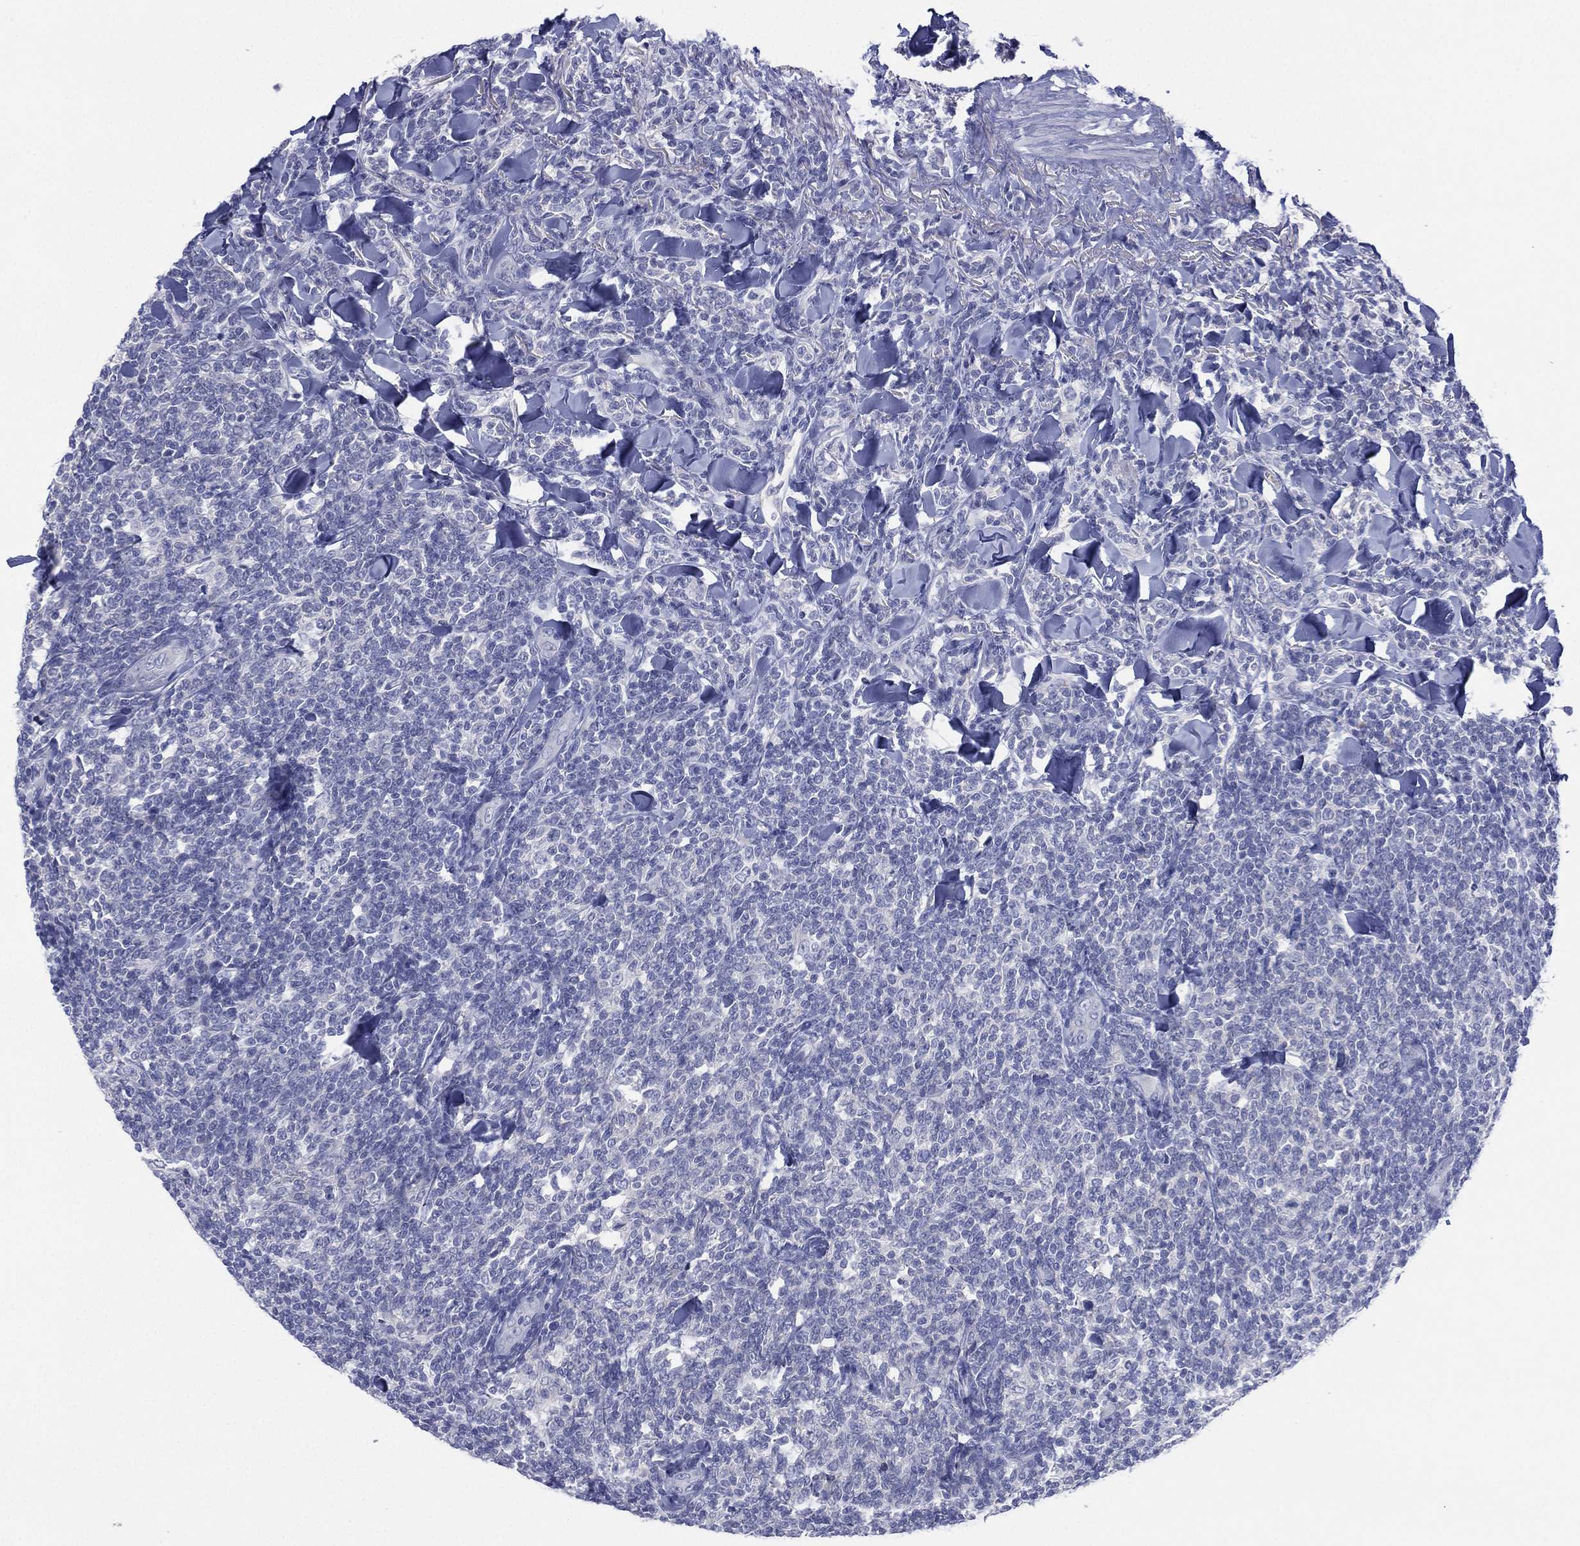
{"staining": {"intensity": "negative", "quantity": "none", "location": "none"}, "tissue": "lymphoma", "cell_type": "Tumor cells", "image_type": "cancer", "snomed": [{"axis": "morphology", "description": "Malignant lymphoma, non-Hodgkin's type, Low grade"}, {"axis": "topography", "description": "Lymph node"}], "caption": "Immunohistochemistry of lymphoma demonstrates no positivity in tumor cells. (IHC, brightfield microscopy, high magnification).", "gene": "CYP2D6", "patient": {"sex": "female", "age": 56}}